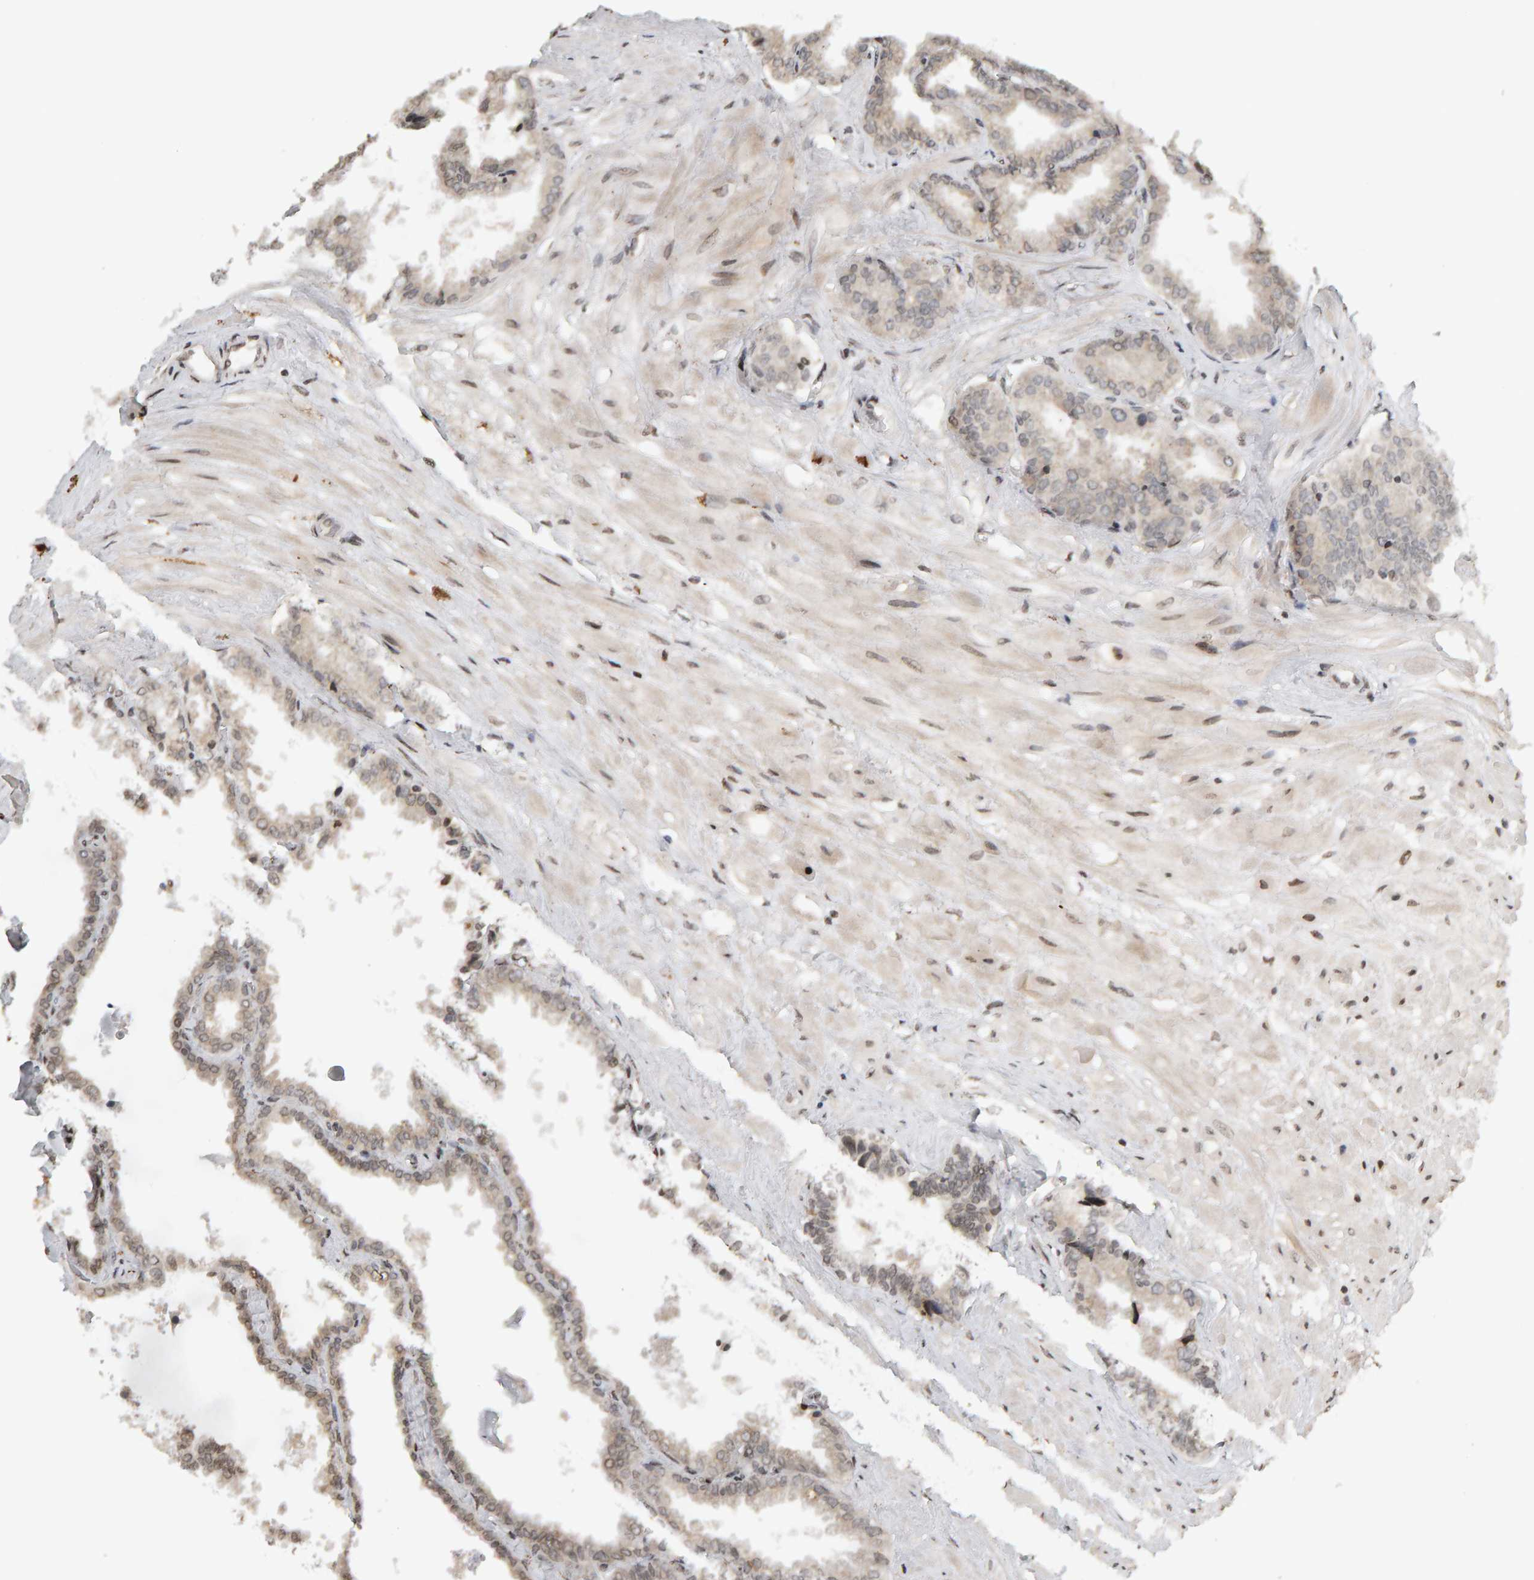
{"staining": {"intensity": "weak", "quantity": "25%-75%", "location": "nuclear"}, "tissue": "seminal vesicle", "cell_type": "Glandular cells", "image_type": "normal", "snomed": [{"axis": "morphology", "description": "Normal tissue, NOS"}, {"axis": "topography", "description": "Seminal veicle"}], "caption": "Glandular cells exhibit low levels of weak nuclear staining in about 25%-75% of cells in unremarkable human seminal vesicle. (Brightfield microscopy of DAB IHC at high magnification).", "gene": "TRAM1", "patient": {"sex": "male", "age": 46}}